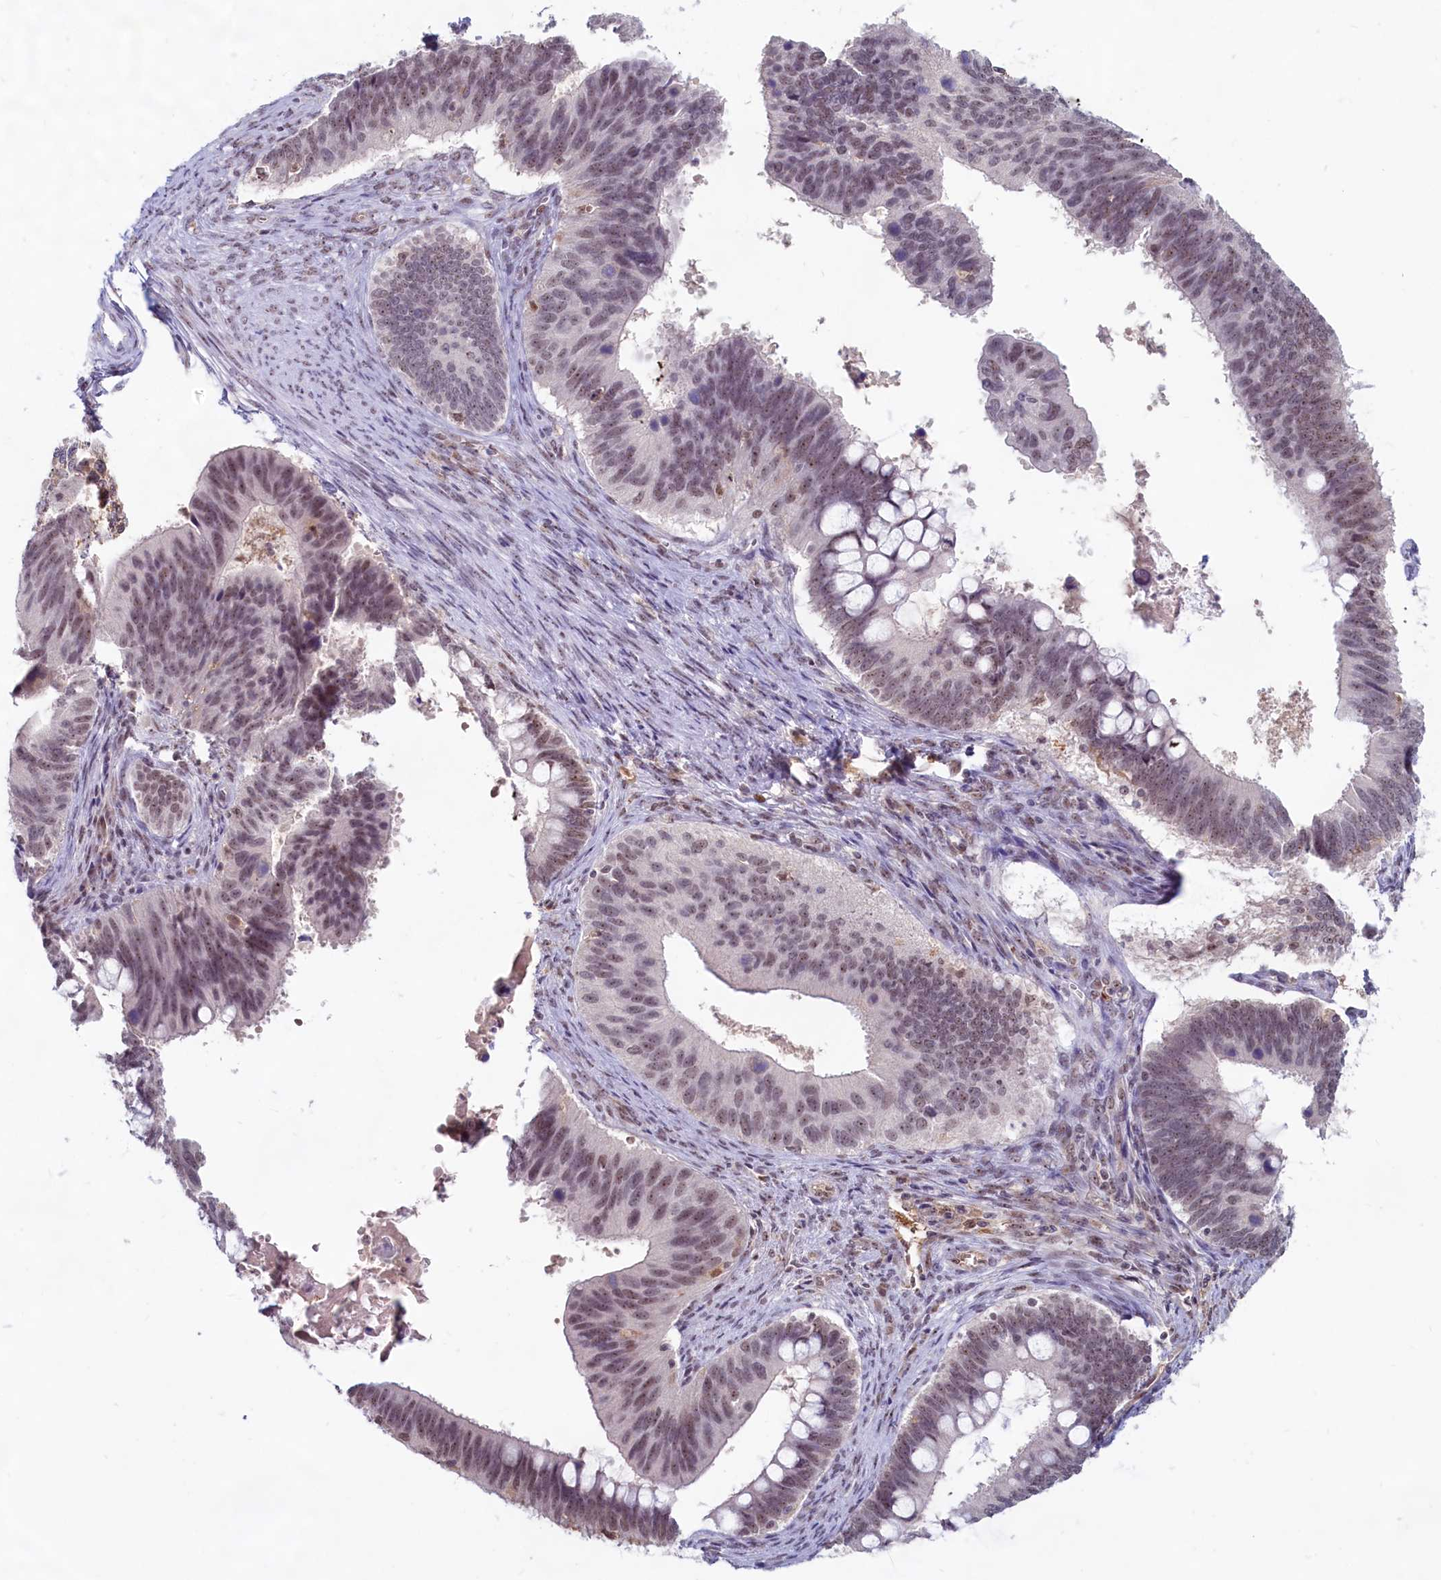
{"staining": {"intensity": "moderate", "quantity": "<25%", "location": "nuclear"}, "tissue": "cervical cancer", "cell_type": "Tumor cells", "image_type": "cancer", "snomed": [{"axis": "morphology", "description": "Adenocarcinoma, NOS"}, {"axis": "topography", "description": "Cervix"}], "caption": "This micrograph exhibits IHC staining of human adenocarcinoma (cervical), with low moderate nuclear positivity in approximately <25% of tumor cells.", "gene": "C1D", "patient": {"sex": "female", "age": 42}}